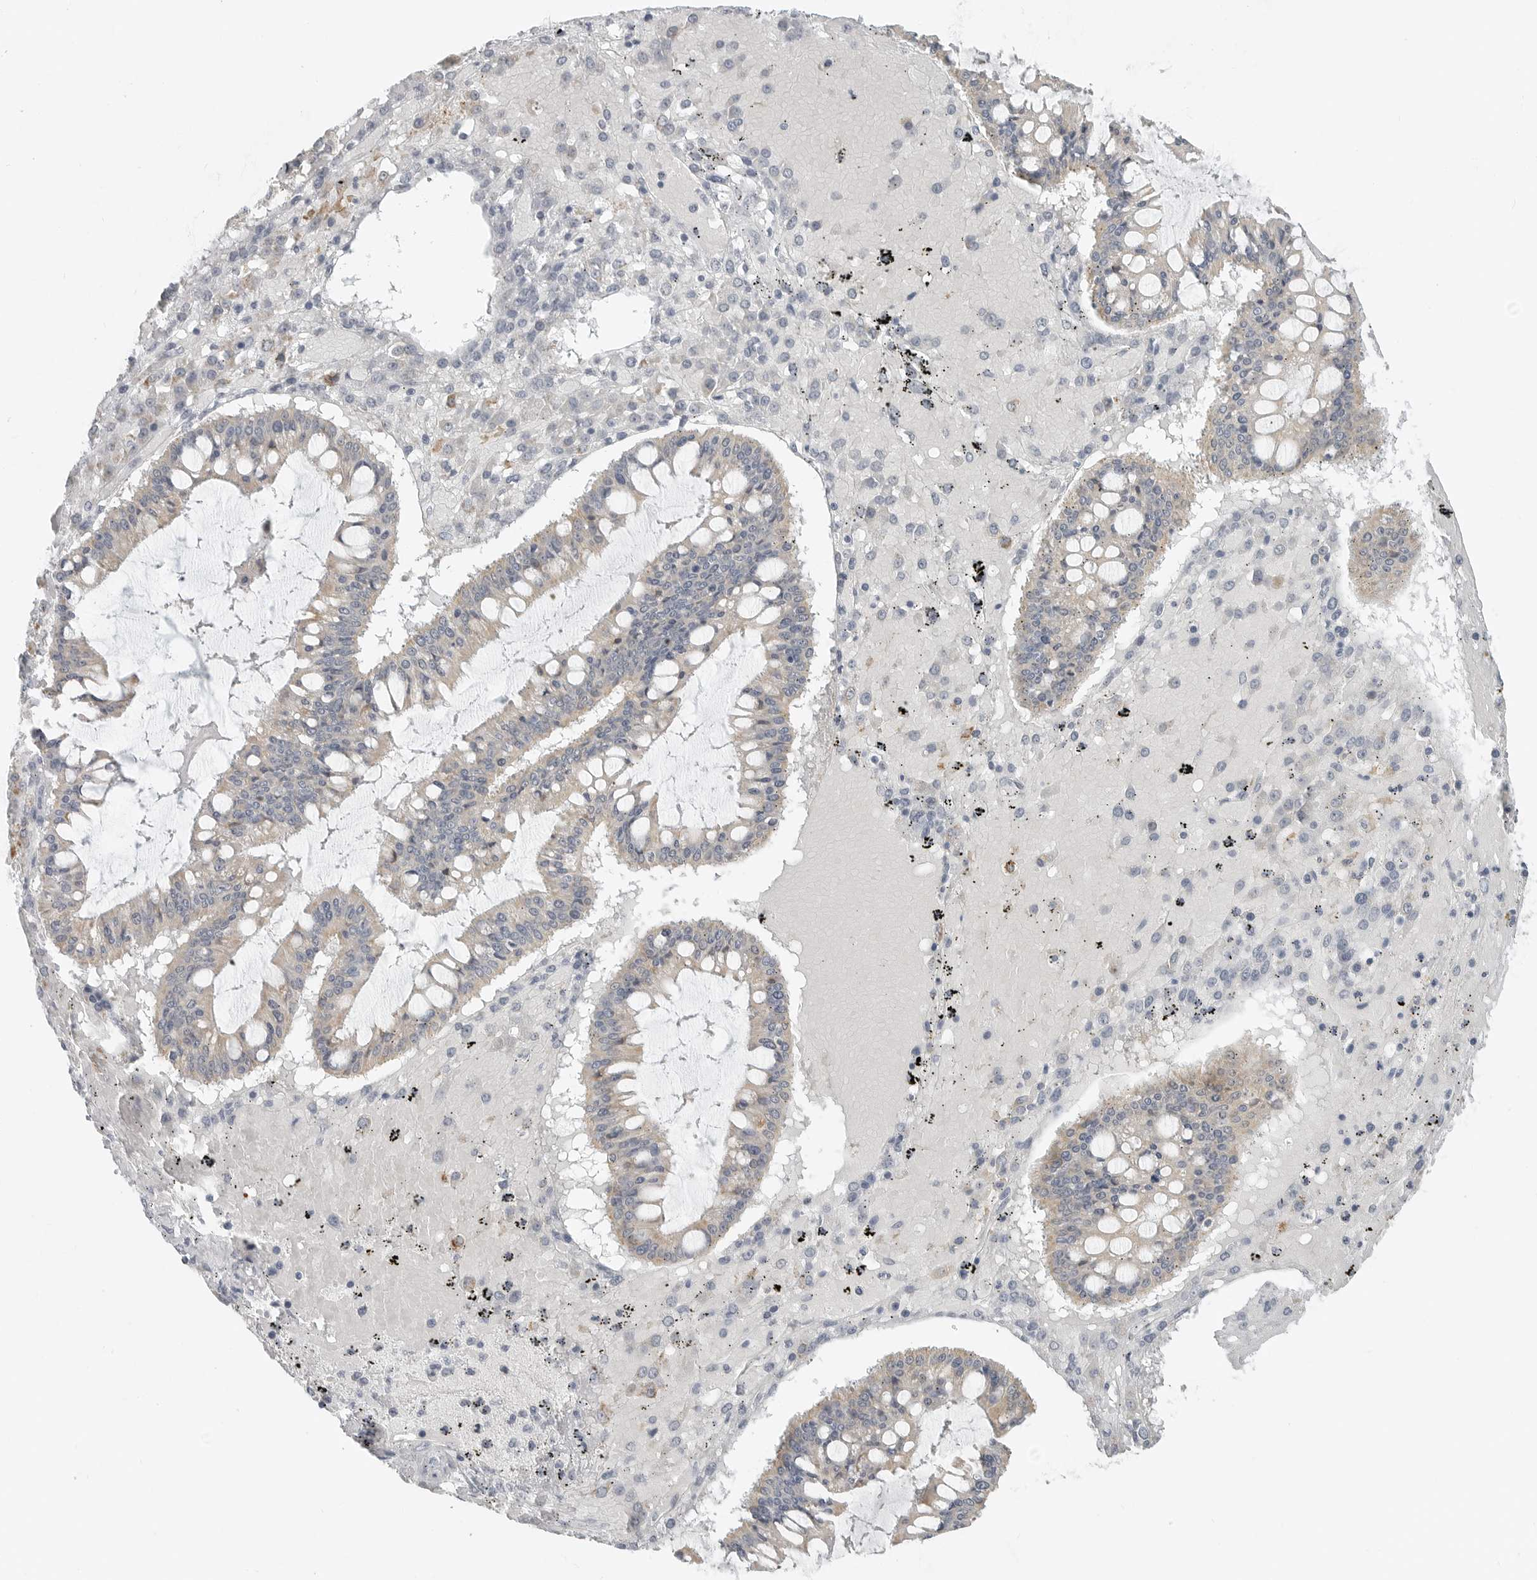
{"staining": {"intensity": "weak", "quantity": "25%-75%", "location": "cytoplasmic/membranous"}, "tissue": "ovarian cancer", "cell_type": "Tumor cells", "image_type": "cancer", "snomed": [{"axis": "morphology", "description": "Cystadenocarcinoma, mucinous, NOS"}, {"axis": "topography", "description": "Ovary"}], "caption": "Mucinous cystadenocarcinoma (ovarian) stained with a protein marker exhibits weak staining in tumor cells.", "gene": "IL12RB2", "patient": {"sex": "female", "age": 73}}